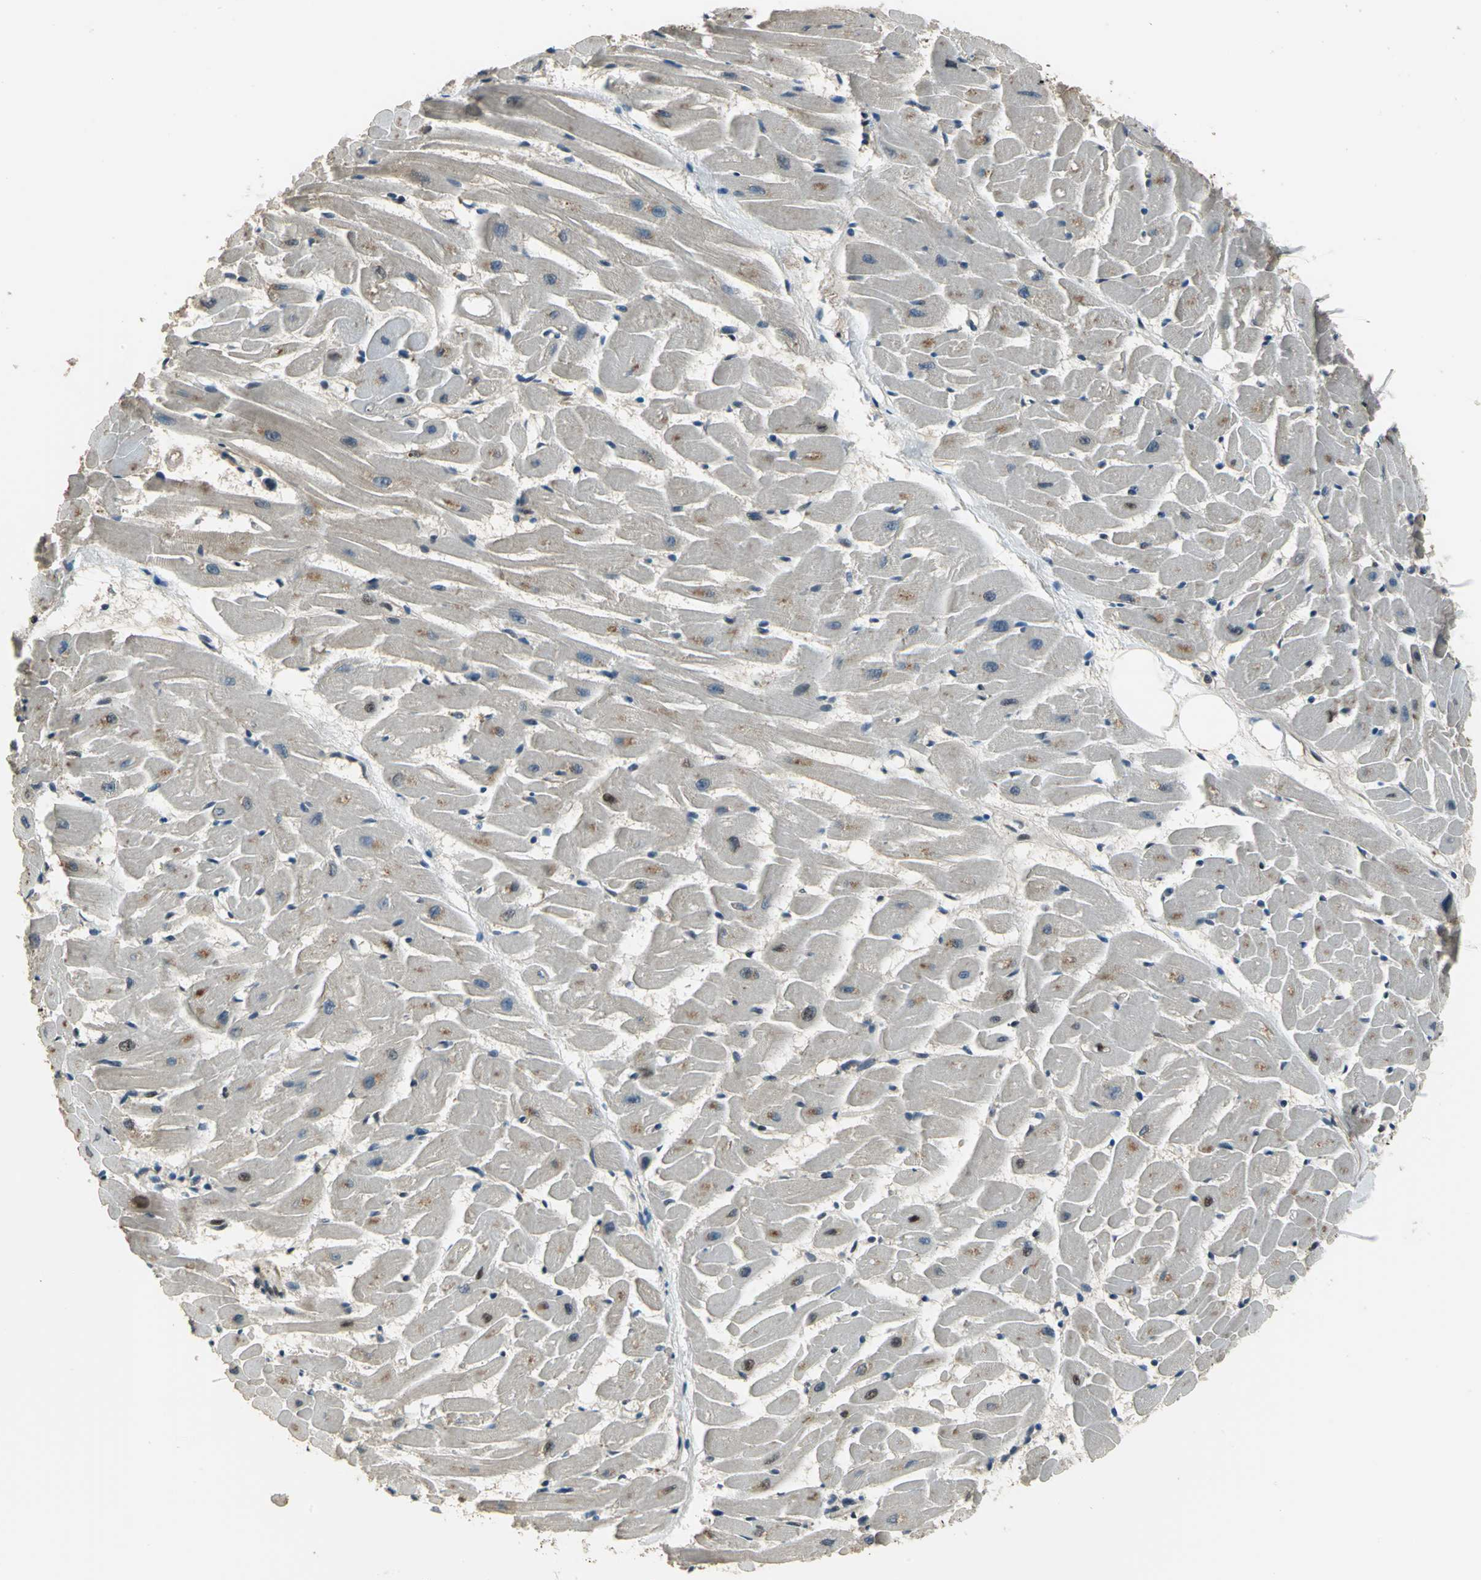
{"staining": {"intensity": "moderate", "quantity": ">75%", "location": "cytoplasmic/membranous,nuclear"}, "tissue": "heart muscle", "cell_type": "Cardiomyocytes", "image_type": "normal", "snomed": [{"axis": "morphology", "description": "Normal tissue, NOS"}, {"axis": "topography", "description": "Heart"}], "caption": "Immunohistochemistry staining of benign heart muscle, which exhibits medium levels of moderate cytoplasmic/membranous,nuclear staining in approximately >75% of cardiomyocytes indicating moderate cytoplasmic/membranous,nuclear protein staining. The staining was performed using DAB (3,3'-diaminobenzidine) (brown) for protein detection and nuclei were counterstained in hematoxylin (blue).", "gene": "MIS18BP1", "patient": {"sex": "female", "age": 19}}